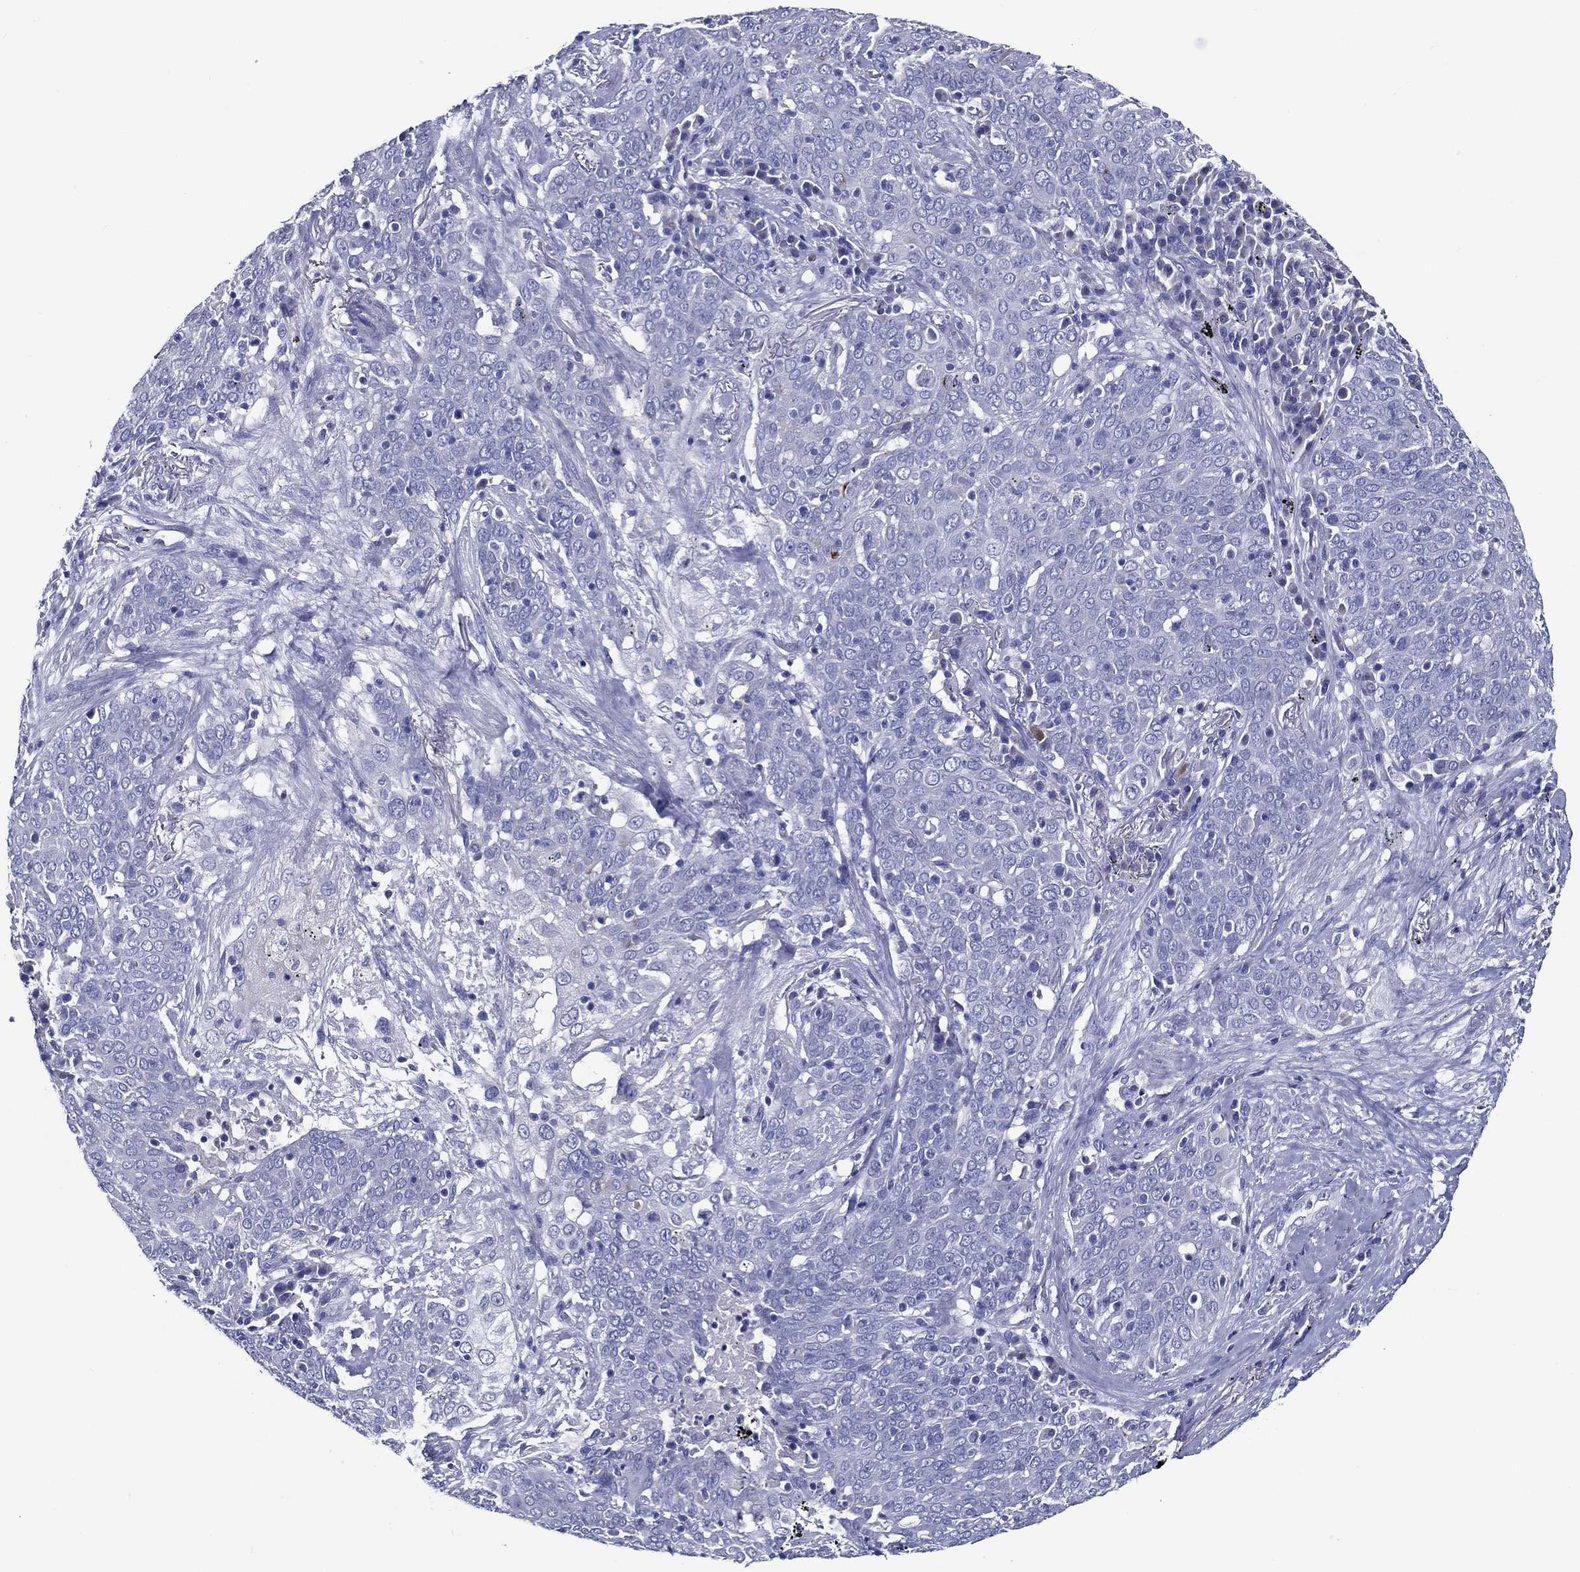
{"staining": {"intensity": "negative", "quantity": "none", "location": "none"}, "tissue": "lung cancer", "cell_type": "Tumor cells", "image_type": "cancer", "snomed": [{"axis": "morphology", "description": "Squamous cell carcinoma, NOS"}, {"axis": "topography", "description": "Lung"}], "caption": "Immunohistochemical staining of lung cancer shows no significant positivity in tumor cells.", "gene": "ACE2", "patient": {"sex": "male", "age": 82}}